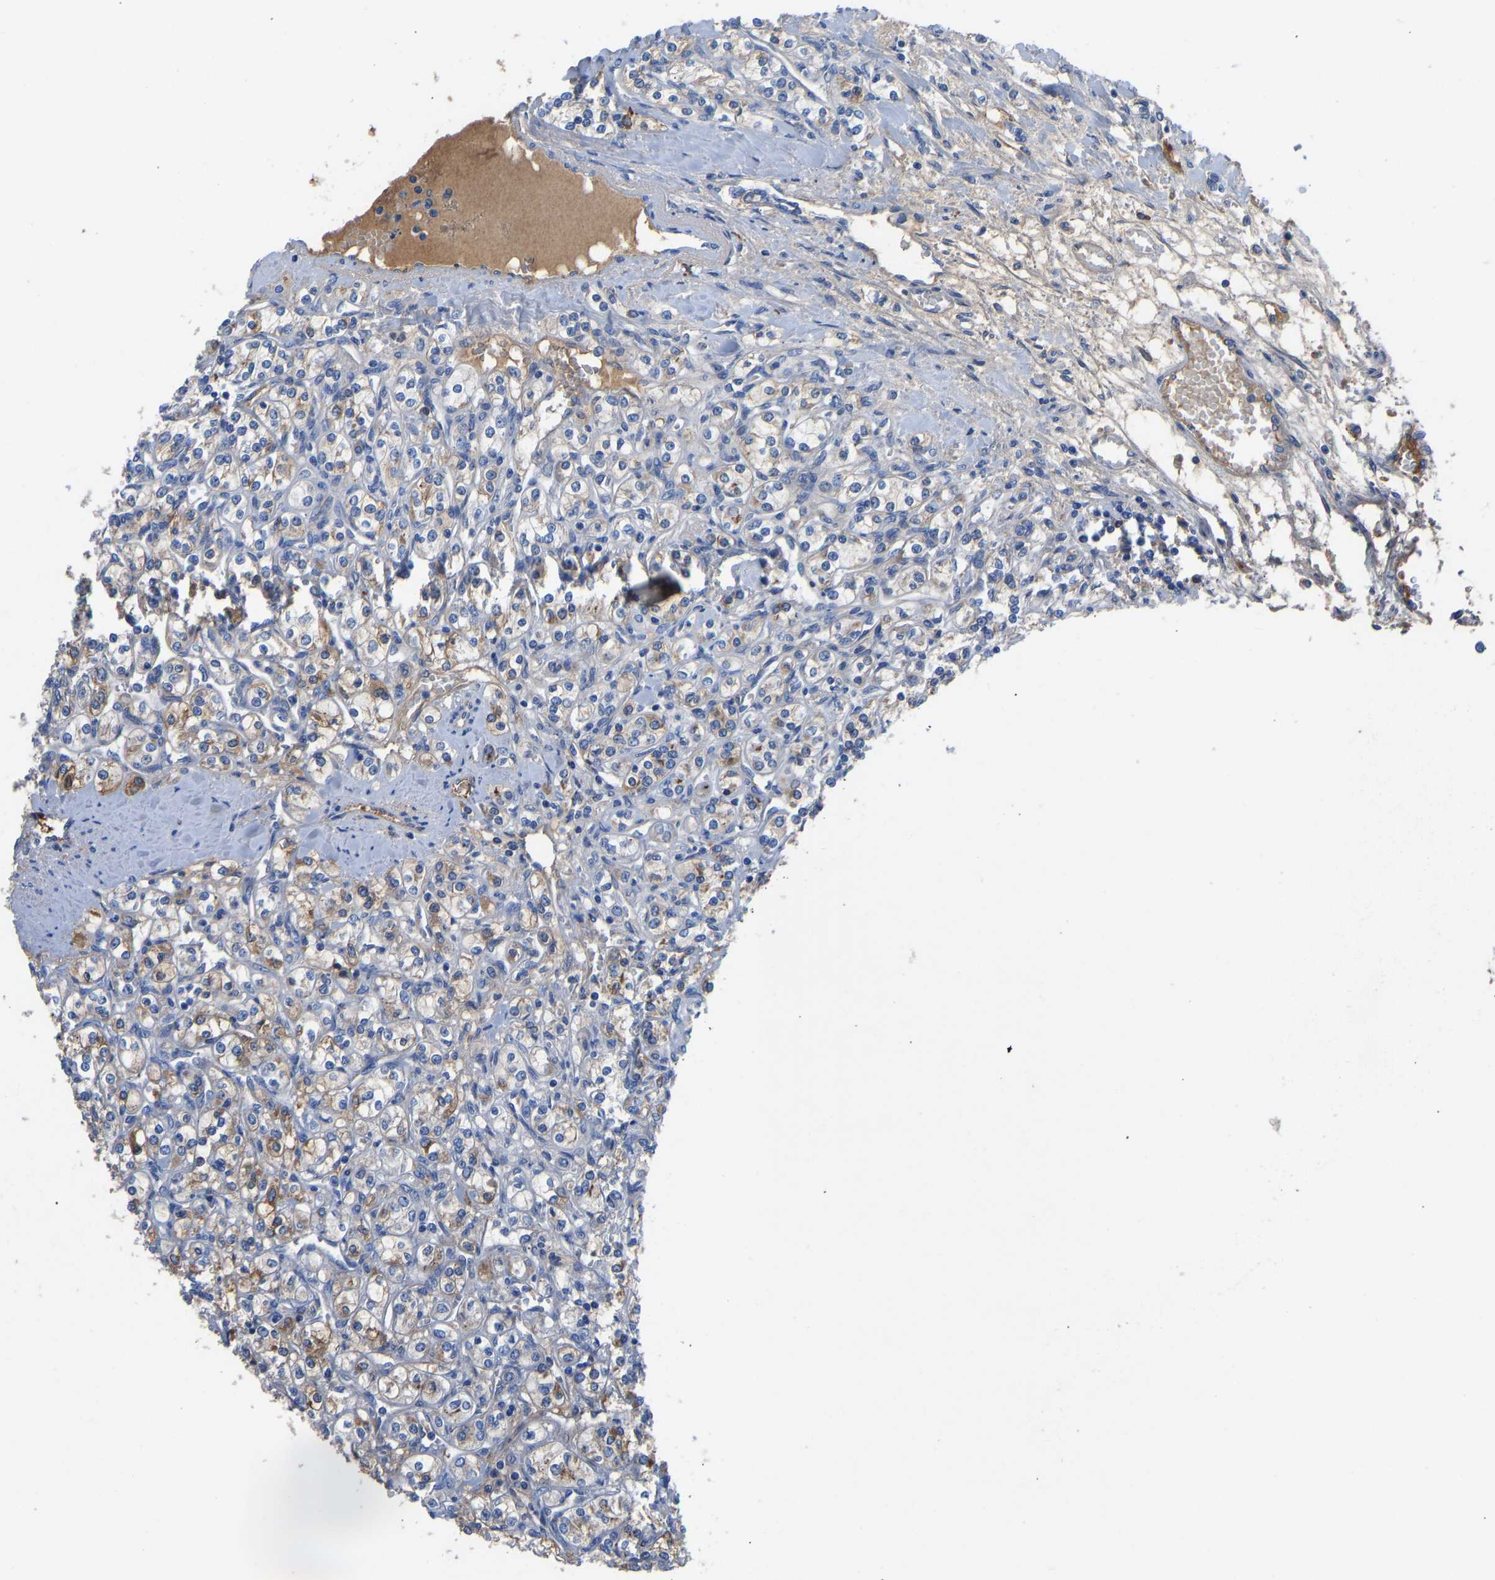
{"staining": {"intensity": "moderate", "quantity": "<25%", "location": "cytoplasmic/membranous"}, "tissue": "renal cancer", "cell_type": "Tumor cells", "image_type": "cancer", "snomed": [{"axis": "morphology", "description": "Adenocarcinoma, NOS"}, {"axis": "topography", "description": "Kidney"}], "caption": "There is low levels of moderate cytoplasmic/membranous expression in tumor cells of adenocarcinoma (renal), as demonstrated by immunohistochemical staining (brown color).", "gene": "HSPG2", "patient": {"sex": "male", "age": 77}}